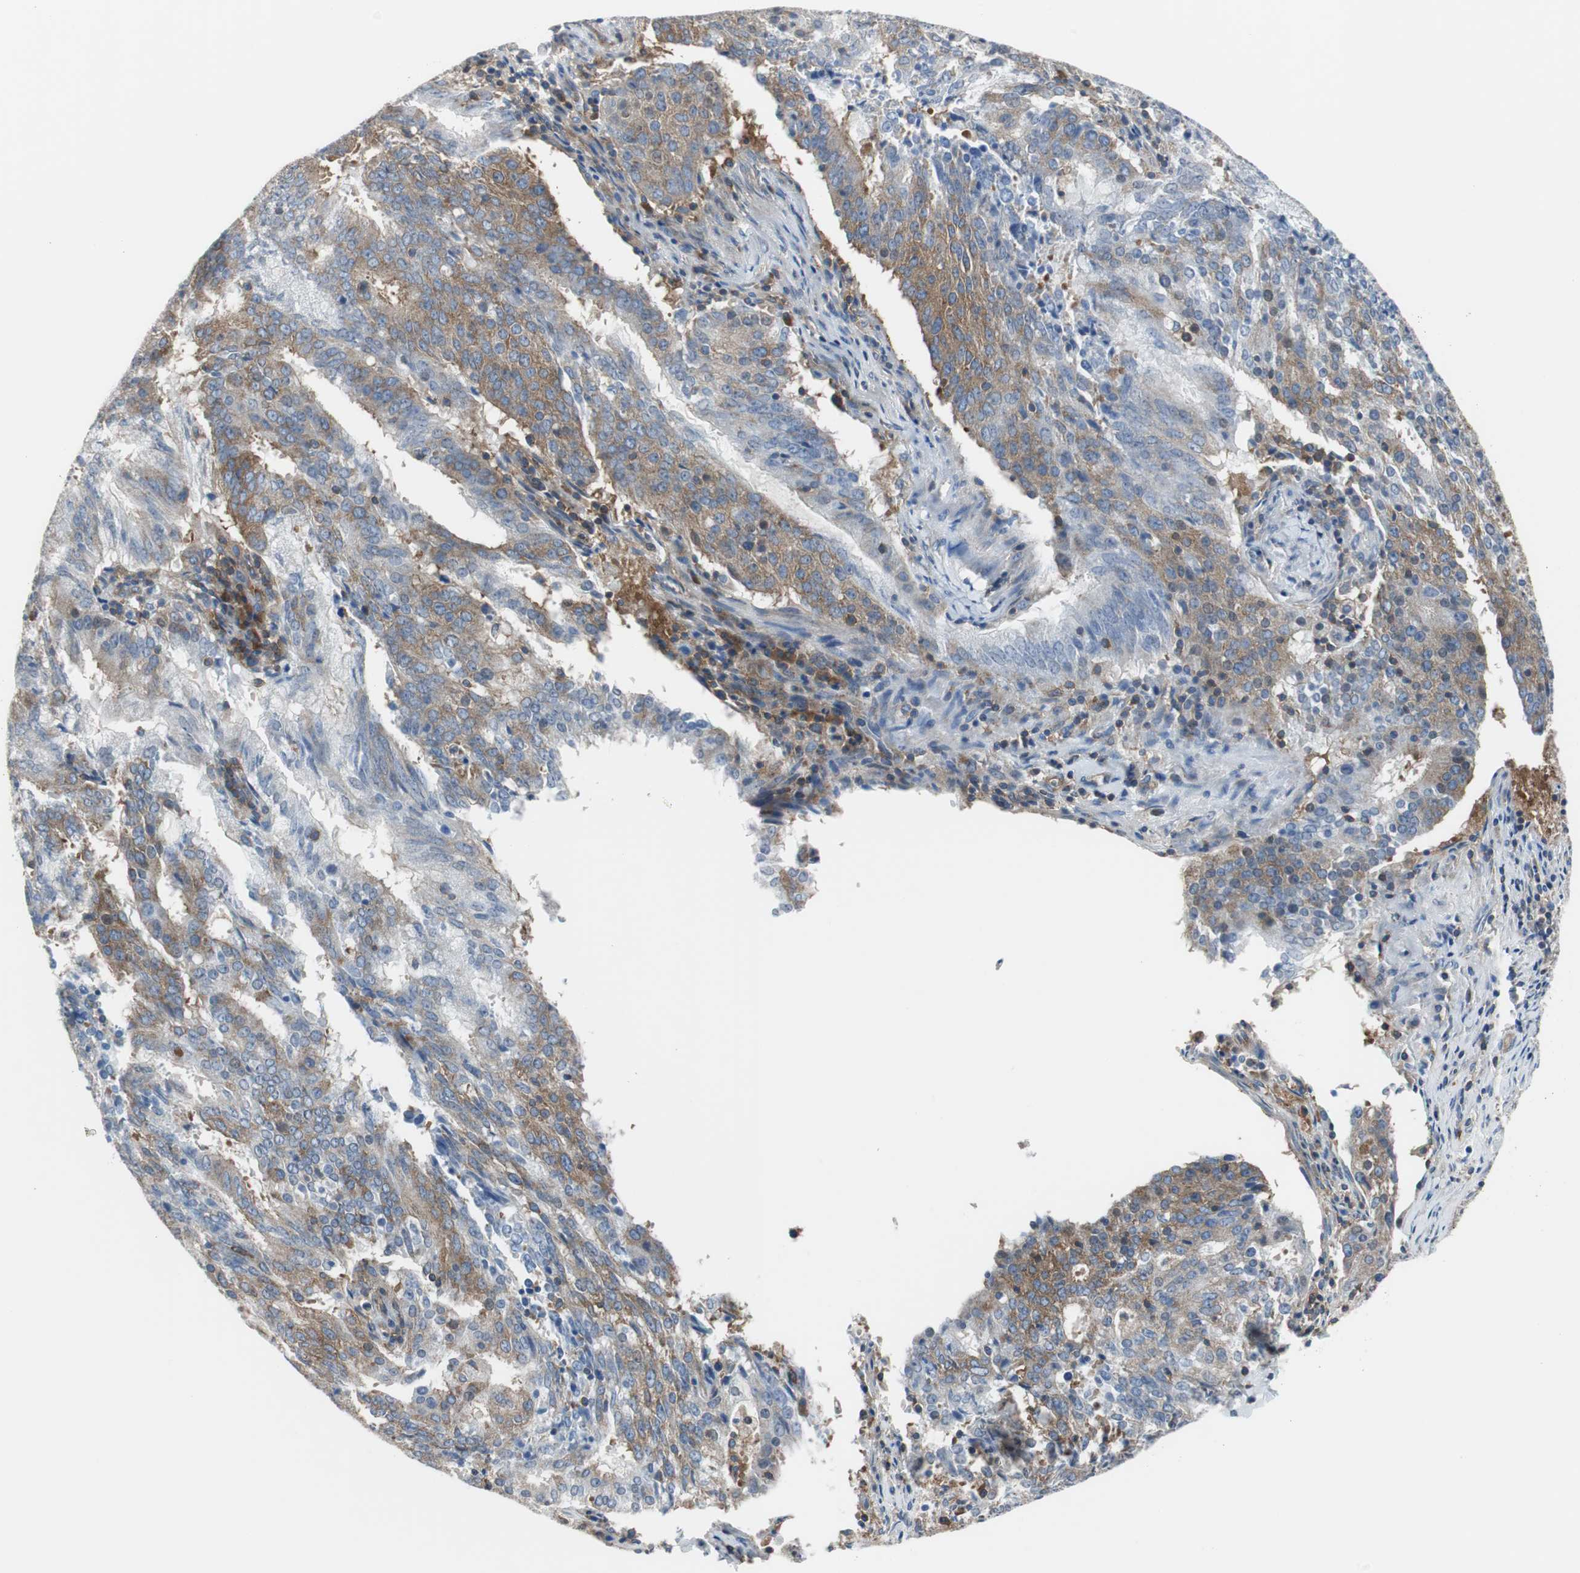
{"staining": {"intensity": "strong", "quantity": ">75%", "location": "cytoplasmic/membranous"}, "tissue": "cervical cancer", "cell_type": "Tumor cells", "image_type": "cancer", "snomed": [{"axis": "morphology", "description": "Adenocarcinoma, NOS"}, {"axis": "topography", "description": "Cervix"}], "caption": "Immunohistochemistry (IHC) of human adenocarcinoma (cervical) exhibits high levels of strong cytoplasmic/membranous staining in approximately >75% of tumor cells.", "gene": "BRAF", "patient": {"sex": "female", "age": 44}}